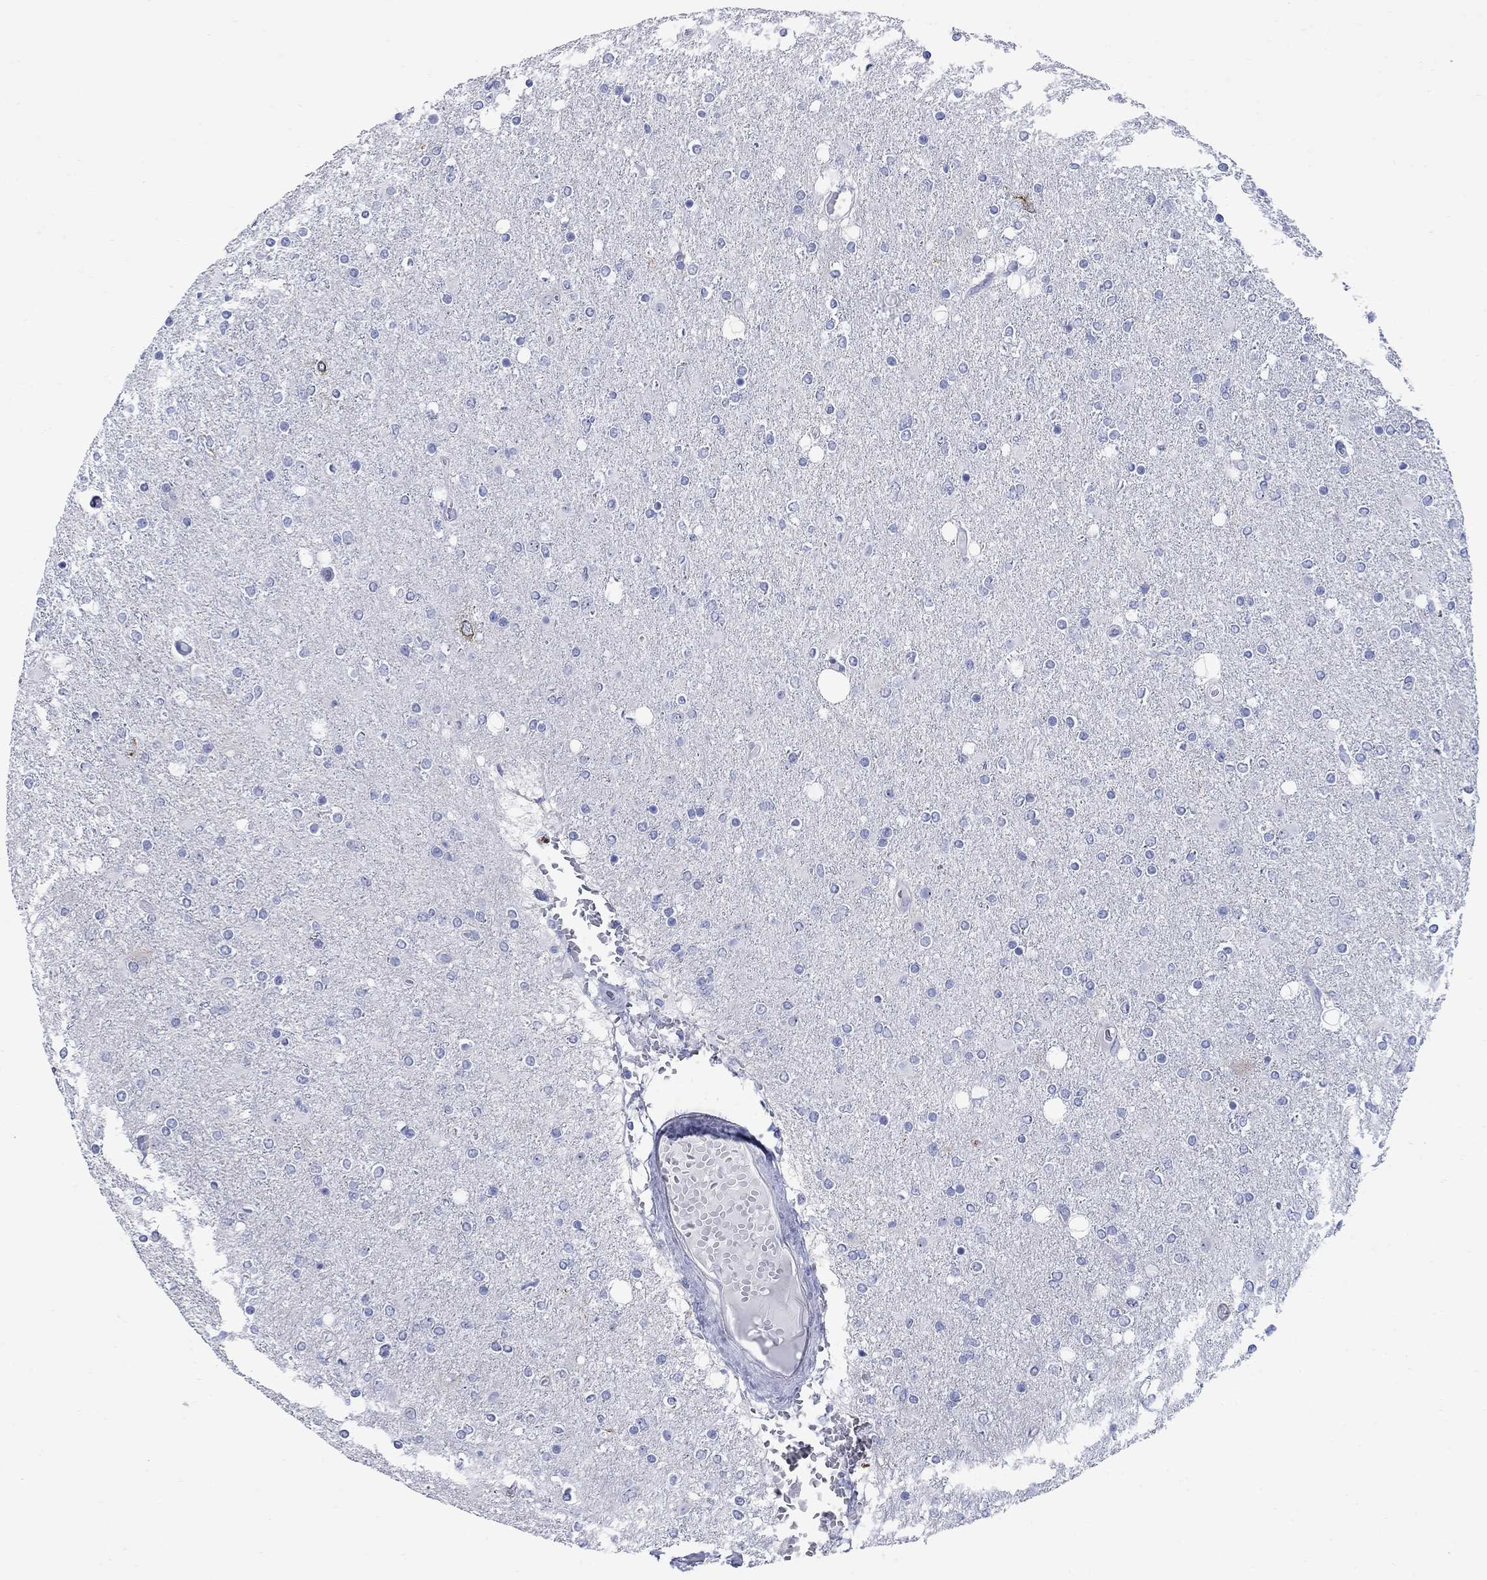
{"staining": {"intensity": "negative", "quantity": "none", "location": "none"}, "tissue": "glioma", "cell_type": "Tumor cells", "image_type": "cancer", "snomed": [{"axis": "morphology", "description": "Glioma, malignant, High grade"}, {"axis": "topography", "description": "Cerebral cortex"}], "caption": "This micrograph is of malignant glioma (high-grade) stained with IHC to label a protein in brown with the nuclei are counter-stained blue. There is no expression in tumor cells.", "gene": "TACC3", "patient": {"sex": "male", "age": 70}}